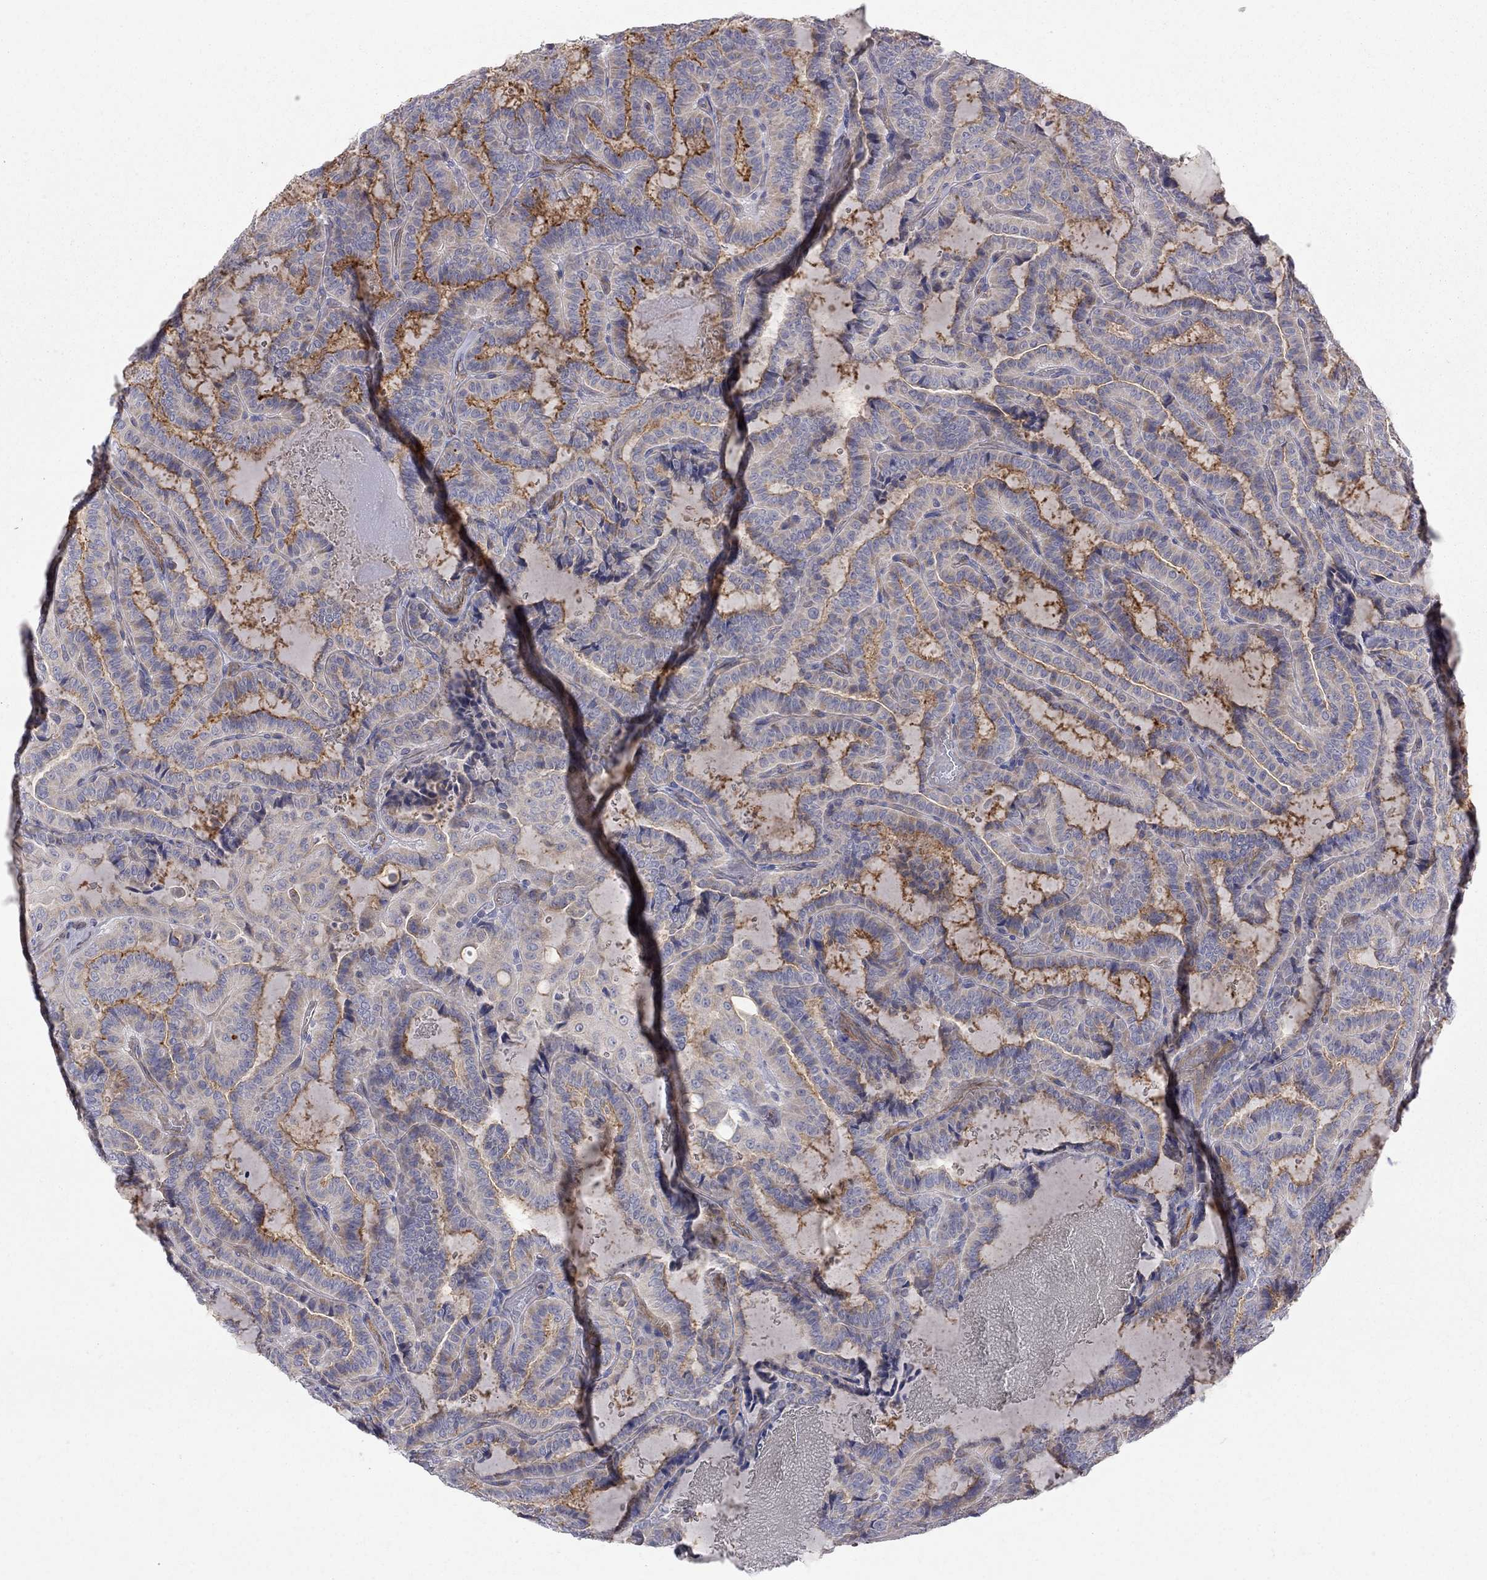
{"staining": {"intensity": "strong", "quantity": ">75%", "location": "cytoplasmic/membranous"}, "tissue": "thyroid cancer", "cell_type": "Tumor cells", "image_type": "cancer", "snomed": [{"axis": "morphology", "description": "Papillary adenocarcinoma, NOS"}, {"axis": "topography", "description": "Thyroid gland"}], "caption": "This histopathology image exhibits immunohistochemistry staining of human thyroid cancer, with high strong cytoplasmic/membranous expression in approximately >75% of tumor cells.", "gene": "GPRC5B", "patient": {"sex": "female", "age": 39}}